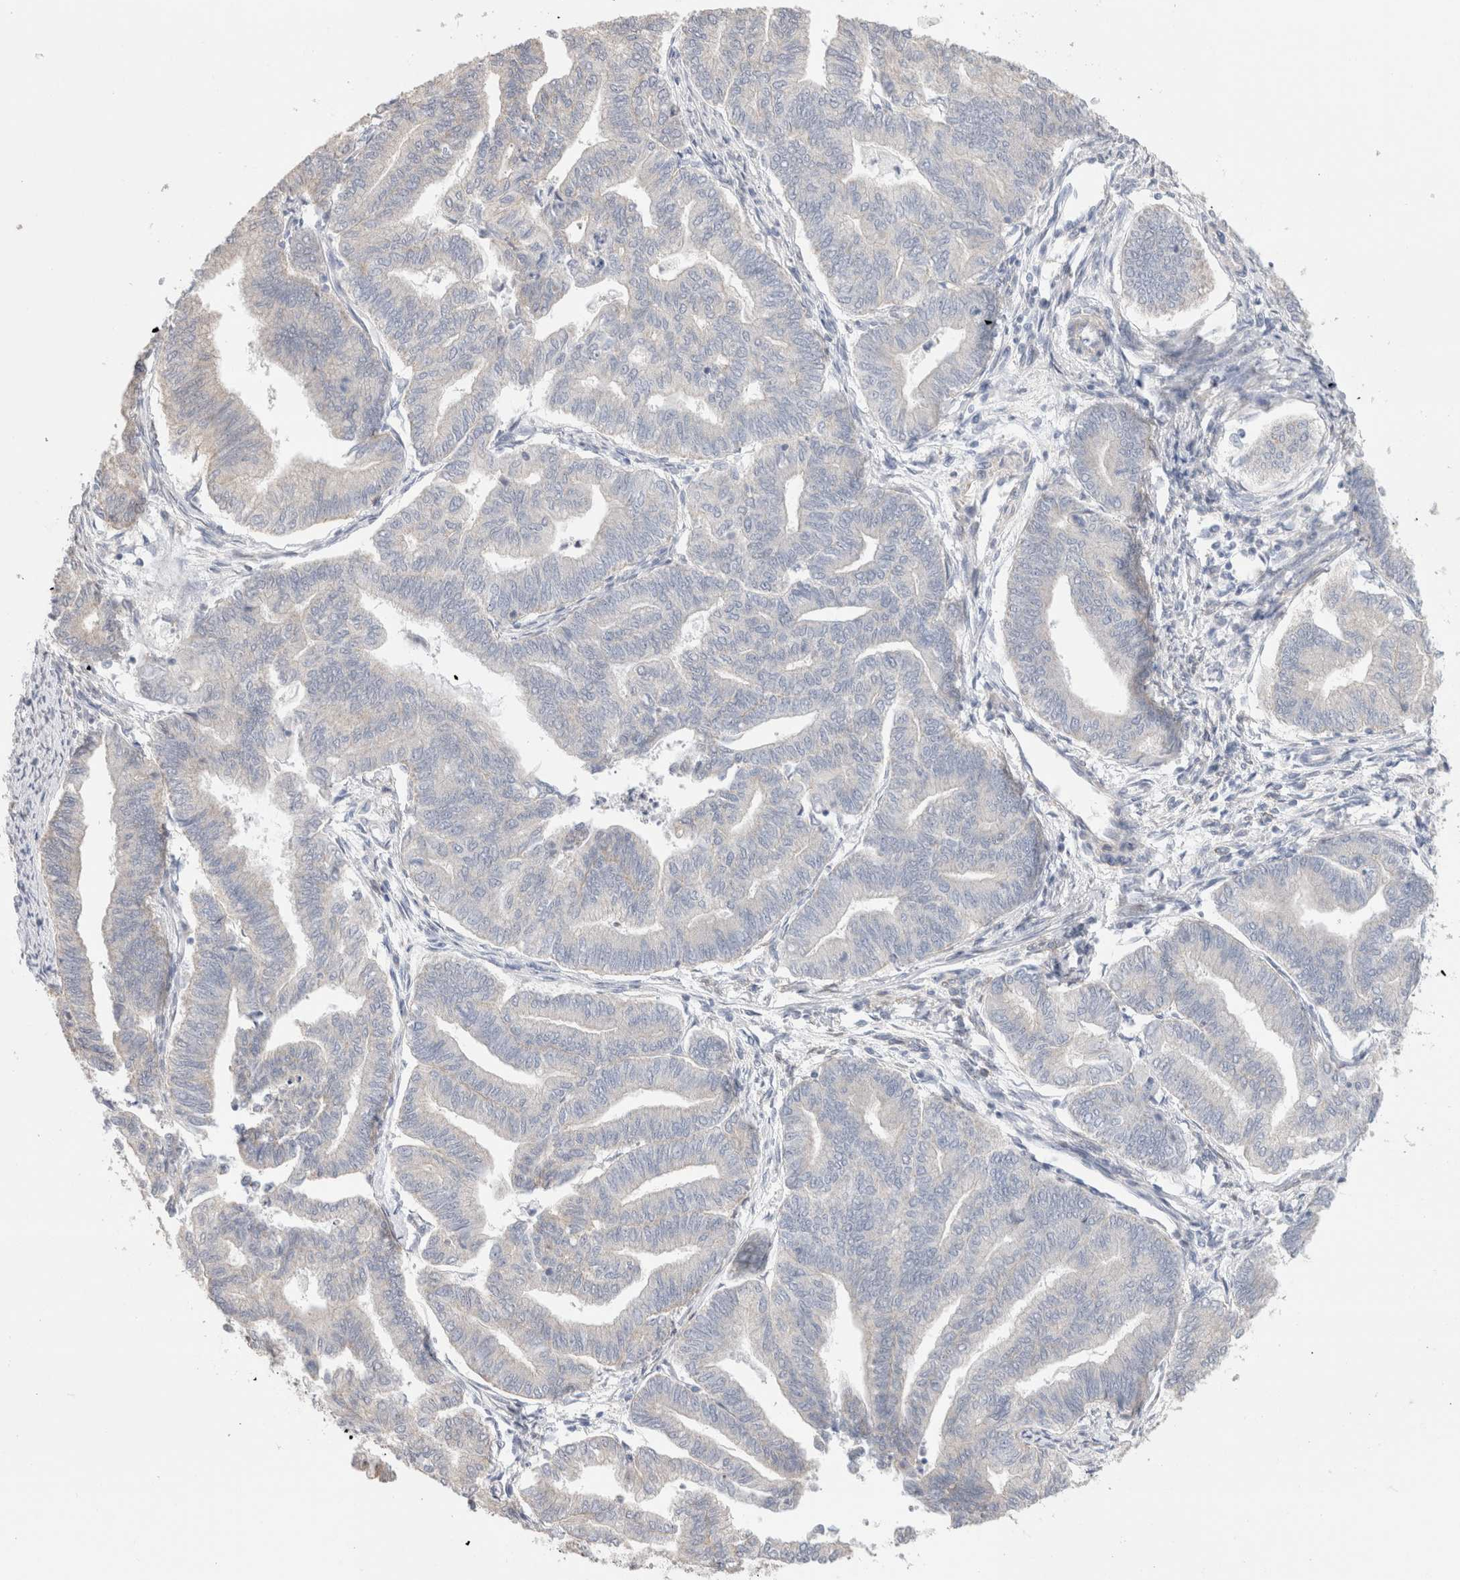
{"staining": {"intensity": "negative", "quantity": "none", "location": "none"}, "tissue": "endometrial cancer", "cell_type": "Tumor cells", "image_type": "cancer", "snomed": [{"axis": "morphology", "description": "Adenocarcinoma, NOS"}, {"axis": "topography", "description": "Endometrium"}], "caption": "Human endometrial cancer (adenocarcinoma) stained for a protein using immunohistochemistry shows no staining in tumor cells.", "gene": "DMD", "patient": {"sex": "female", "age": 79}}